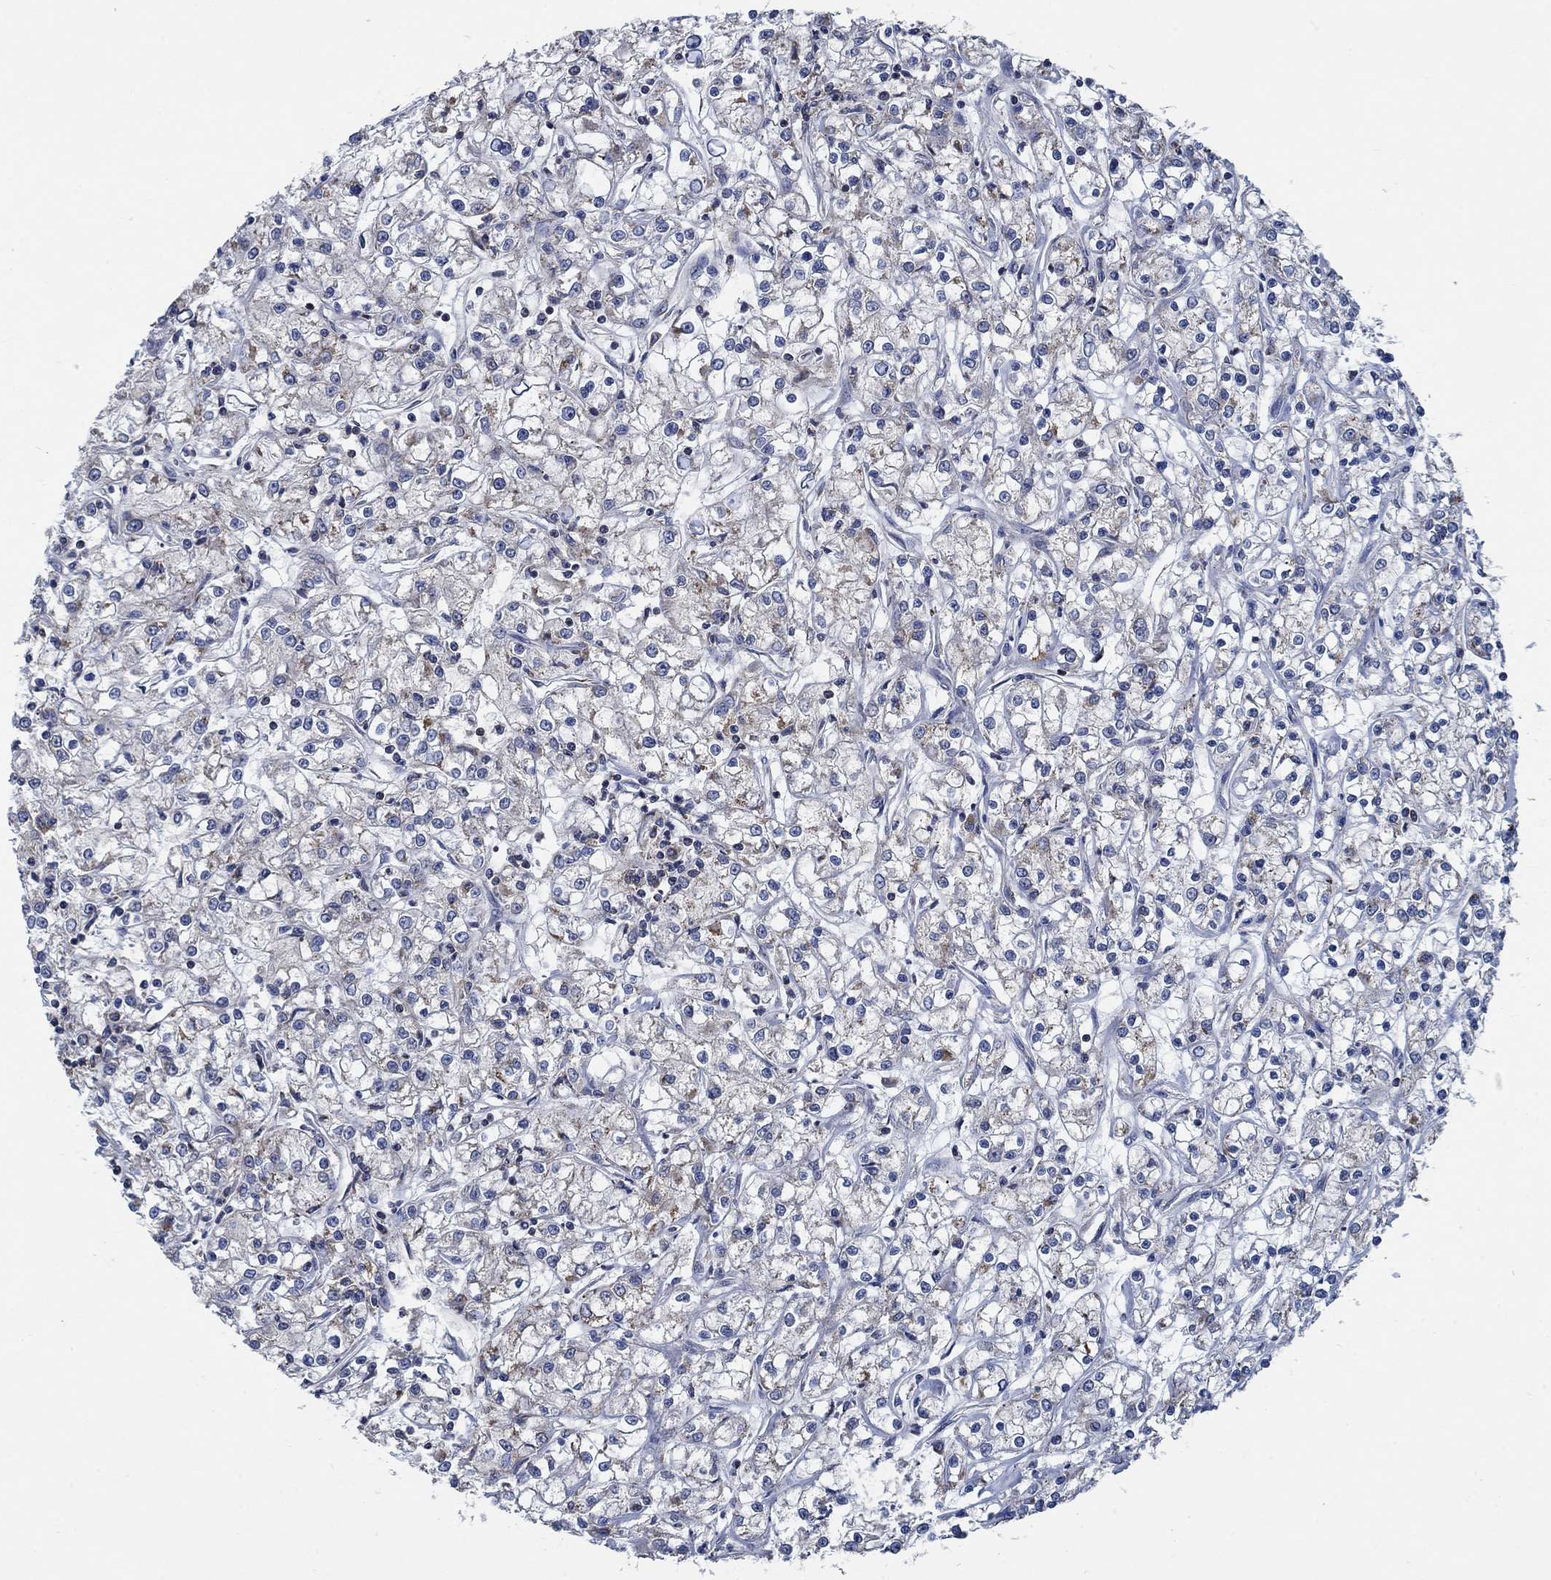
{"staining": {"intensity": "negative", "quantity": "none", "location": "none"}, "tissue": "renal cancer", "cell_type": "Tumor cells", "image_type": "cancer", "snomed": [{"axis": "morphology", "description": "Adenocarcinoma, NOS"}, {"axis": "topography", "description": "Kidney"}], "caption": "Immunohistochemistry (IHC) of adenocarcinoma (renal) exhibits no positivity in tumor cells.", "gene": "STXBP6", "patient": {"sex": "female", "age": 59}}